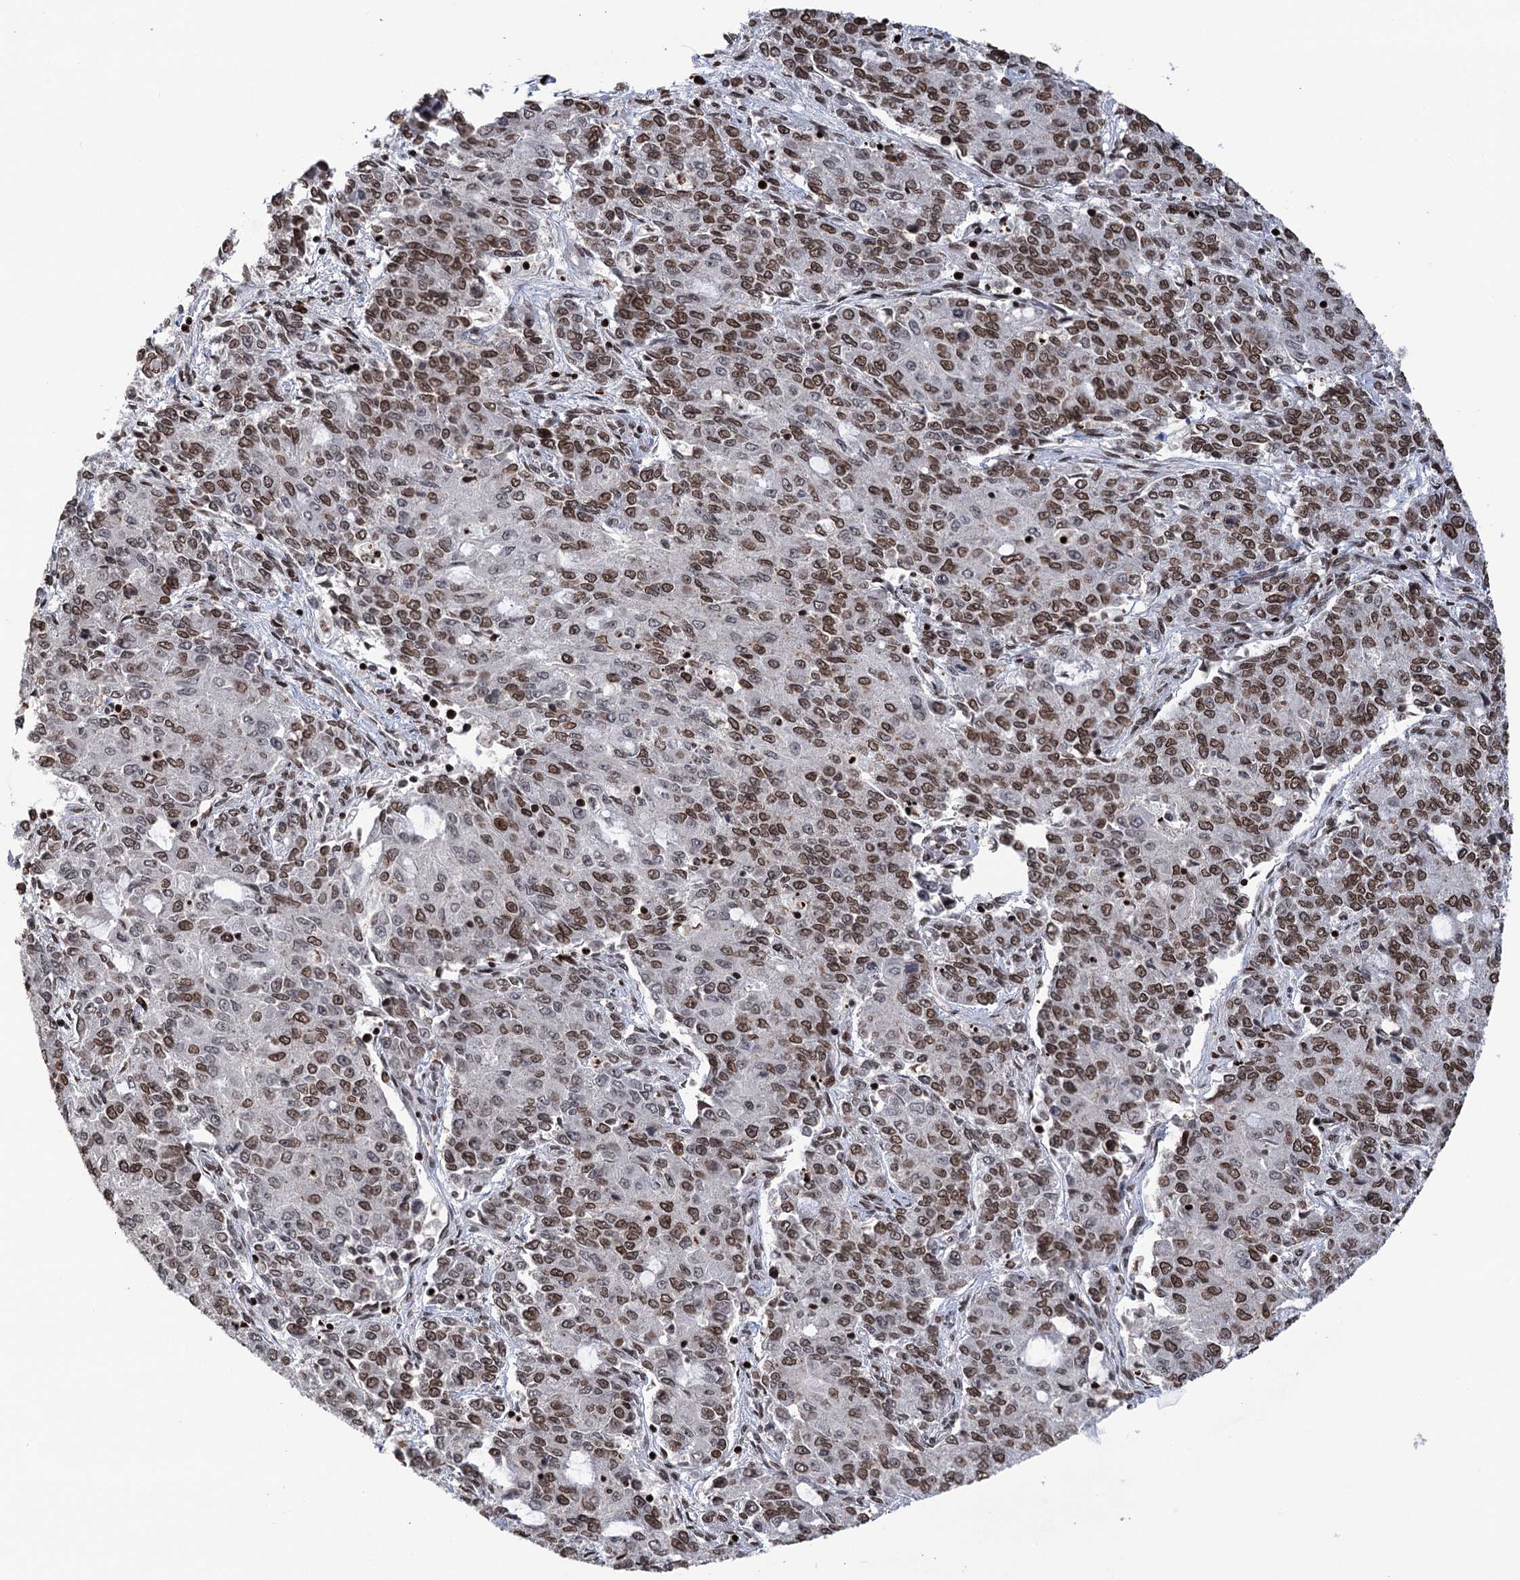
{"staining": {"intensity": "moderate", "quantity": ">75%", "location": "nuclear"}, "tissue": "endometrial cancer", "cell_type": "Tumor cells", "image_type": "cancer", "snomed": [{"axis": "morphology", "description": "Adenocarcinoma, NOS"}, {"axis": "topography", "description": "Endometrium"}], "caption": "This is an image of immunohistochemistry staining of adenocarcinoma (endometrial), which shows moderate expression in the nuclear of tumor cells.", "gene": "CCDC77", "patient": {"sex": "female", "age": 50}}